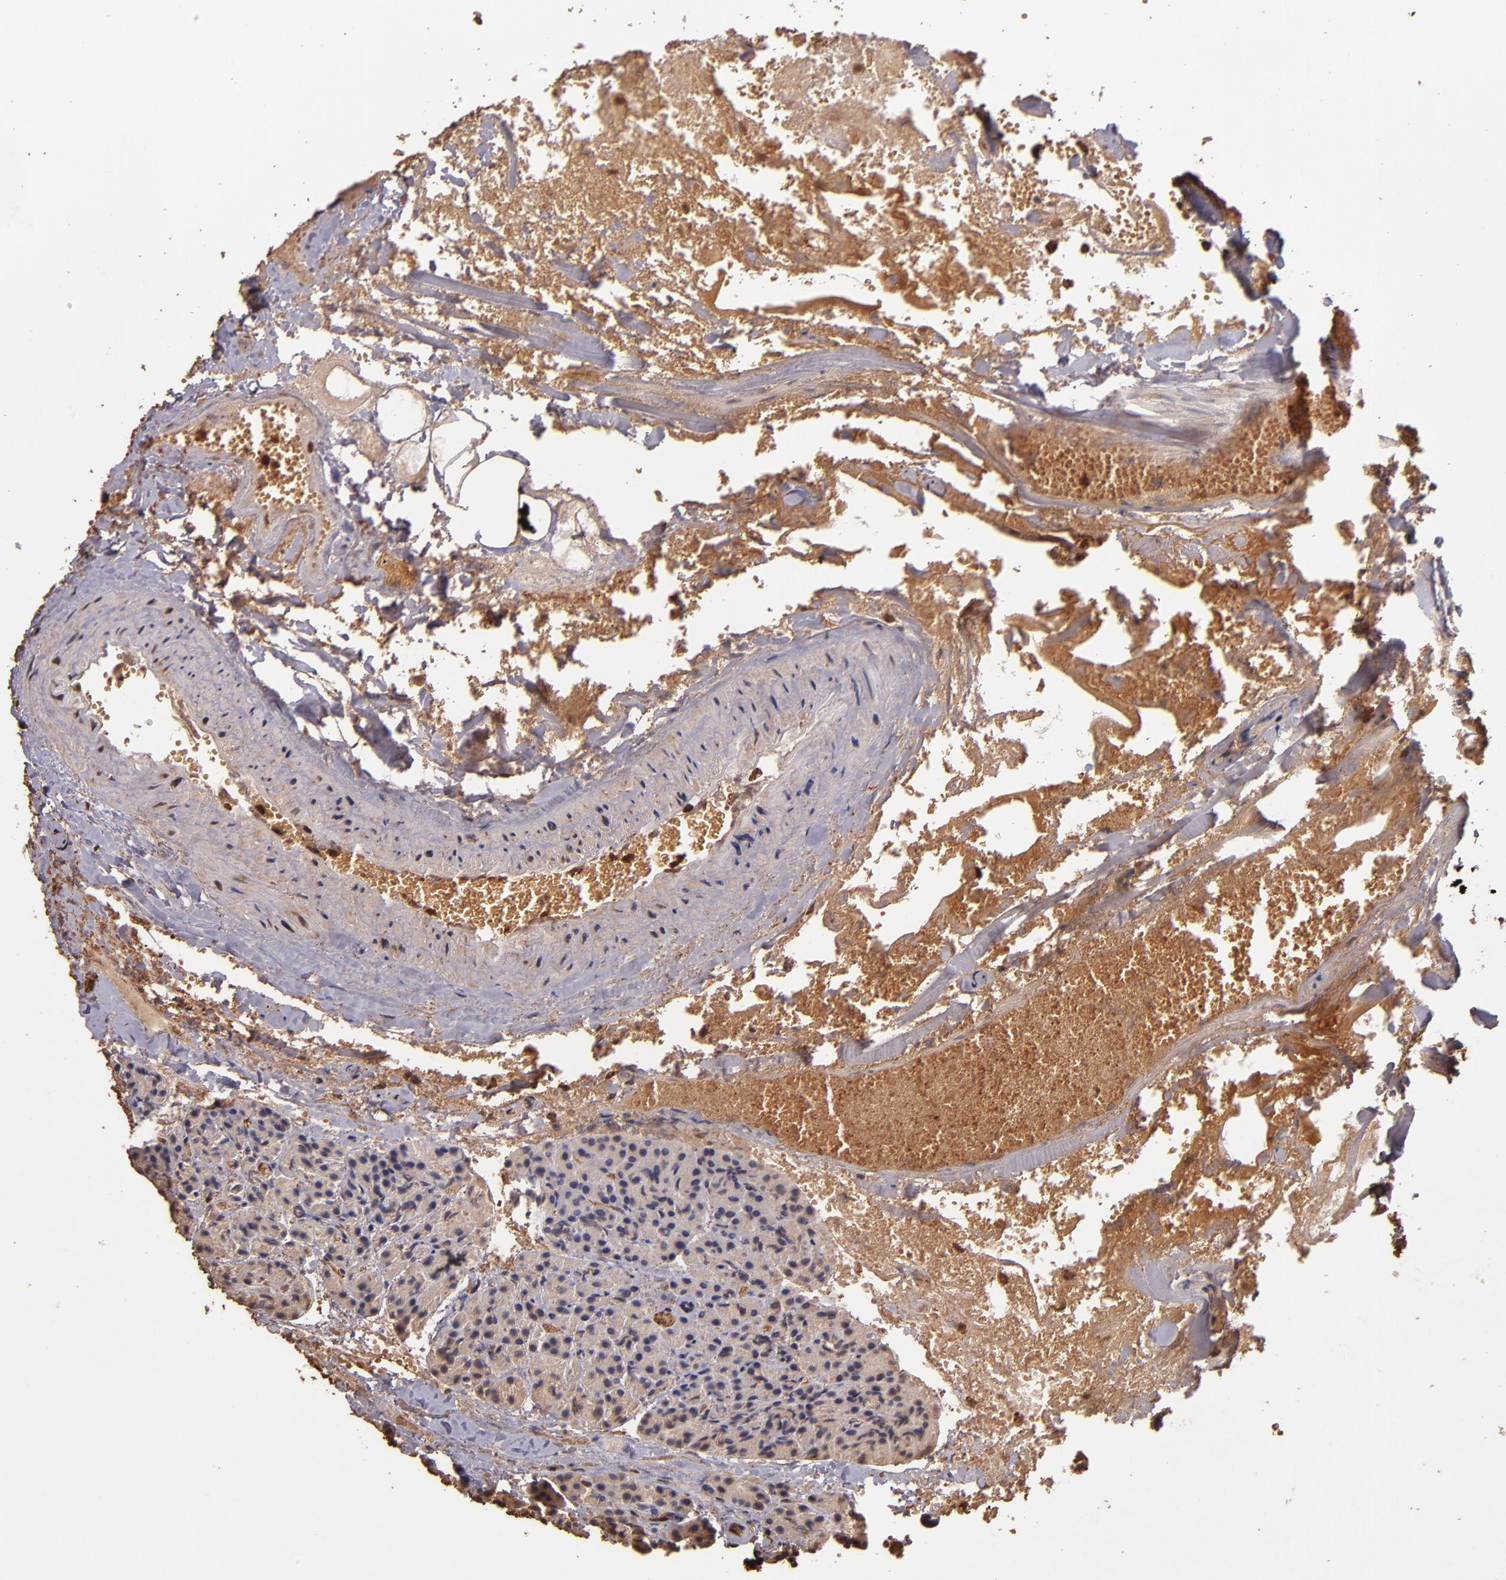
{"staining": {"intensity": "strong", "quantity": "<25%", "location": "cytoplasmic/membranous,nuclear"}, "tissue": "carcinoid", "cell_type": "Tumor cells", "image_type": "cancer", "snomed": [{"axis": "morphology", "description": "Normal tissue, NOS"}, {"axis": "morphology", "description": "Carcinoid, malignant, NOS"}, {"axis": "topography", "description": "Pancreas"}], "caption": "IHC image of neoplastic tissue: carcinoid stained using immunohistochemistry reveals medium levels of strong protein expression localized specifically in the cytoplasmic/membranous and nuclear of tumor cells, appearing as a cytoplasmic/membranous and nuclear brown color.", "gene": "S100A6", "patient": {"sex": "female", "age": 35}}